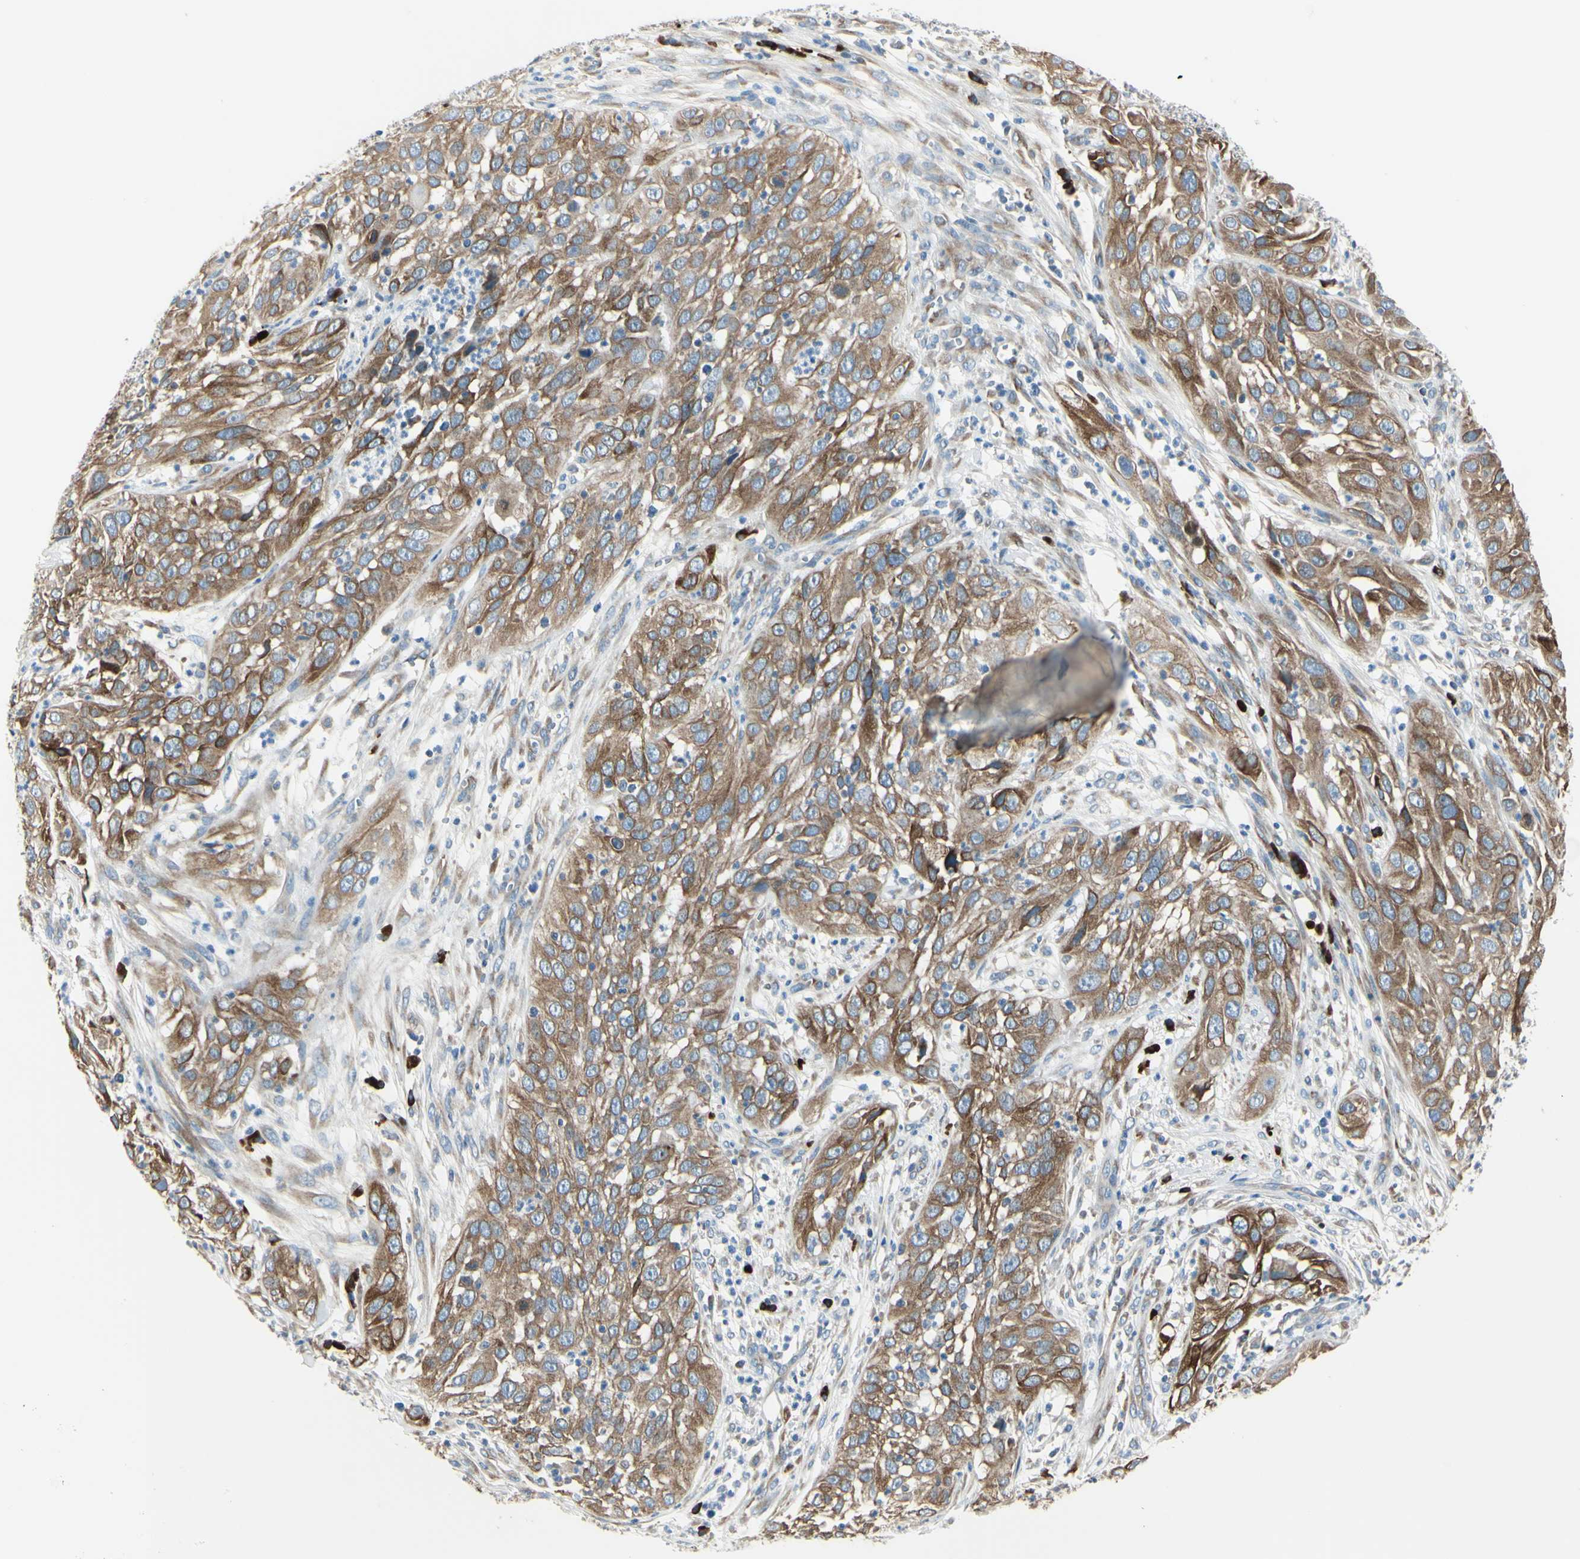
{"staining": {"intensity": "moderate", "quantity": ">75%", "location": "cytoplasmic/membranous"}, "tissue": "cervical cancer", "cell_type": "Tumor cells", "image_type": "cancer", "snomed": [{"axis": "morphology", "description": "Squamous cell carcinoma, NOS"}, {"axis": "topography", "description": "Cervix"}], "caption": "IHC micrograph of cervical cancer stained for a protein (brown), which exhibits medium levels of moderate cytoplasmic/membranous staining in about >75% of tumor cells.", "gene": "SELENOS", "patient": {"sex": "female", "age": 32}}